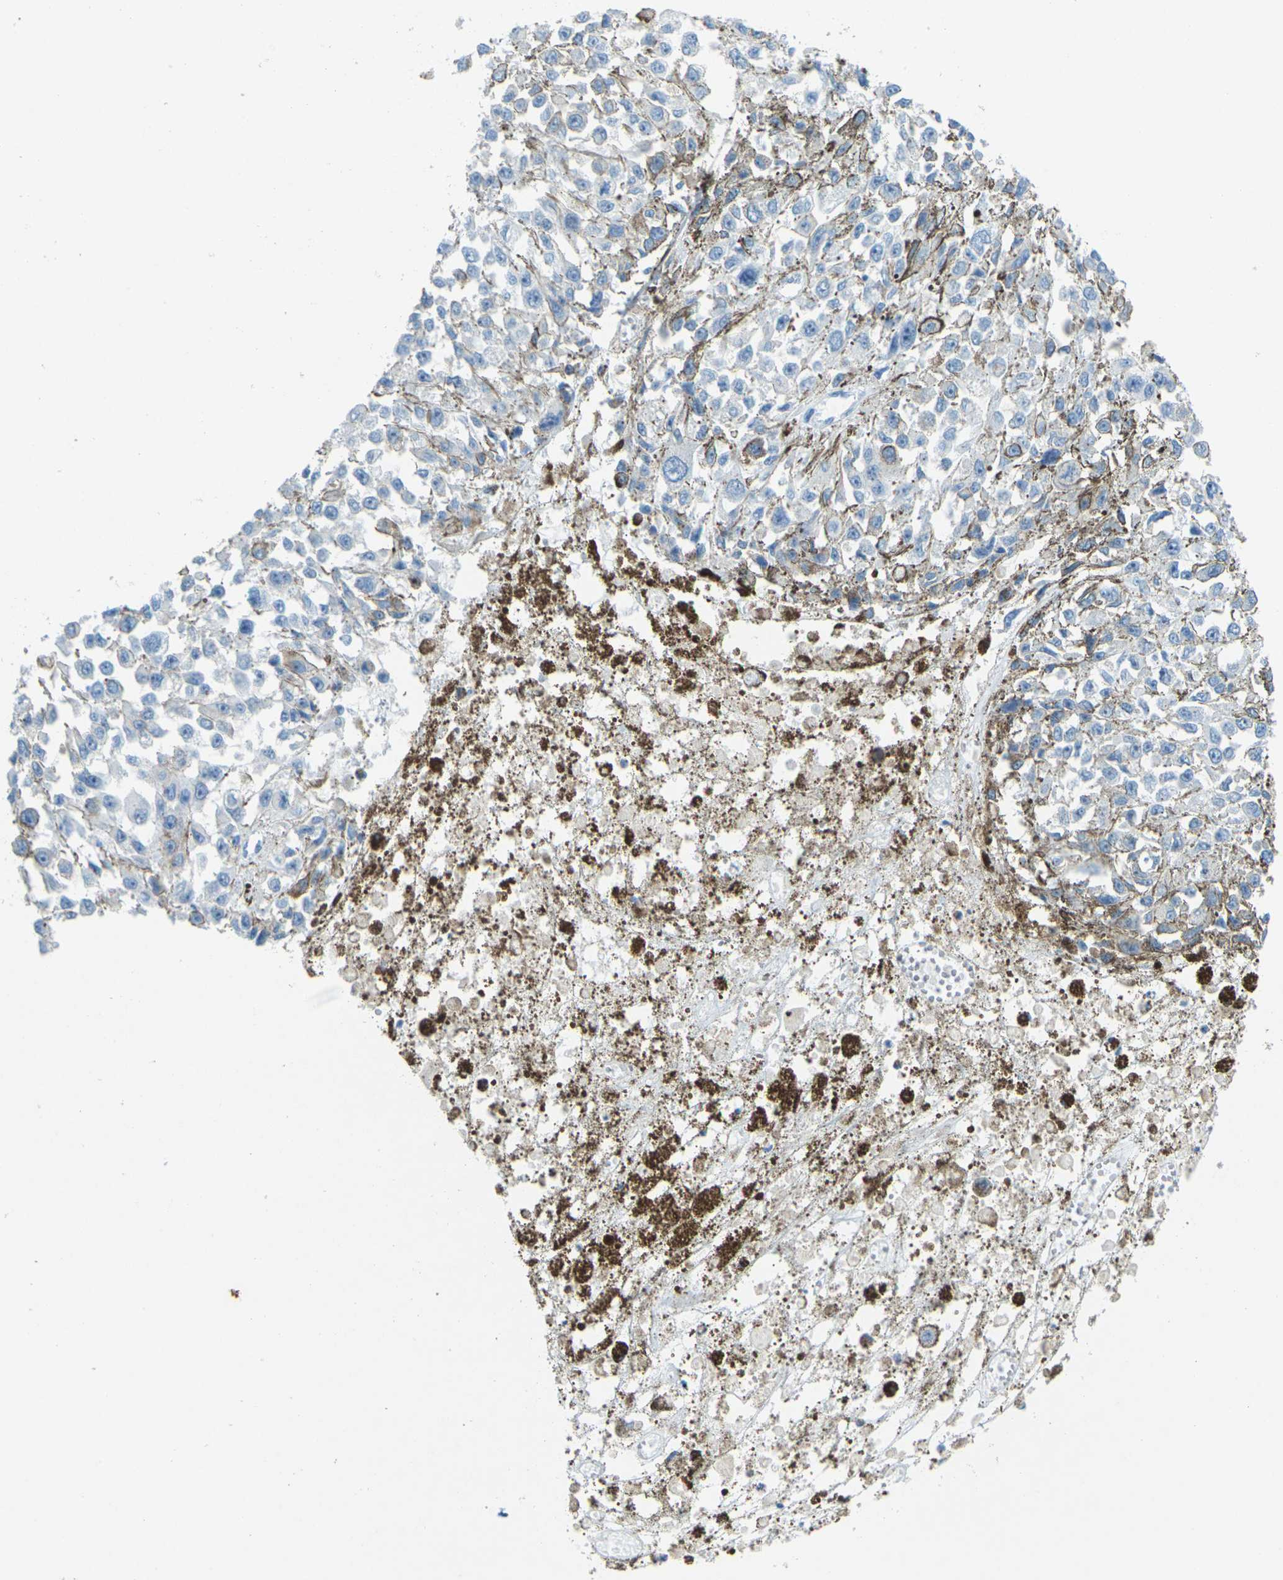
{"staining": {"intensity": "negative", "quantity": "none", "location": "none"}, "tissue": "melanoma", "cell_type": "Tumor cells", "image_type": "cancer", "snomed": [{"axis": "morphology", "description": "Malignant melanoma, Metastatic site"}, {"axis": "topography", "description": "Lymph node"}], "caption": "Malignant melanoma (metastatic site) stained for a protein using IHC demonstrates no expression tumor cells.", "gene": "CDH16", "patient": {"sex": "male", "age": 59}}